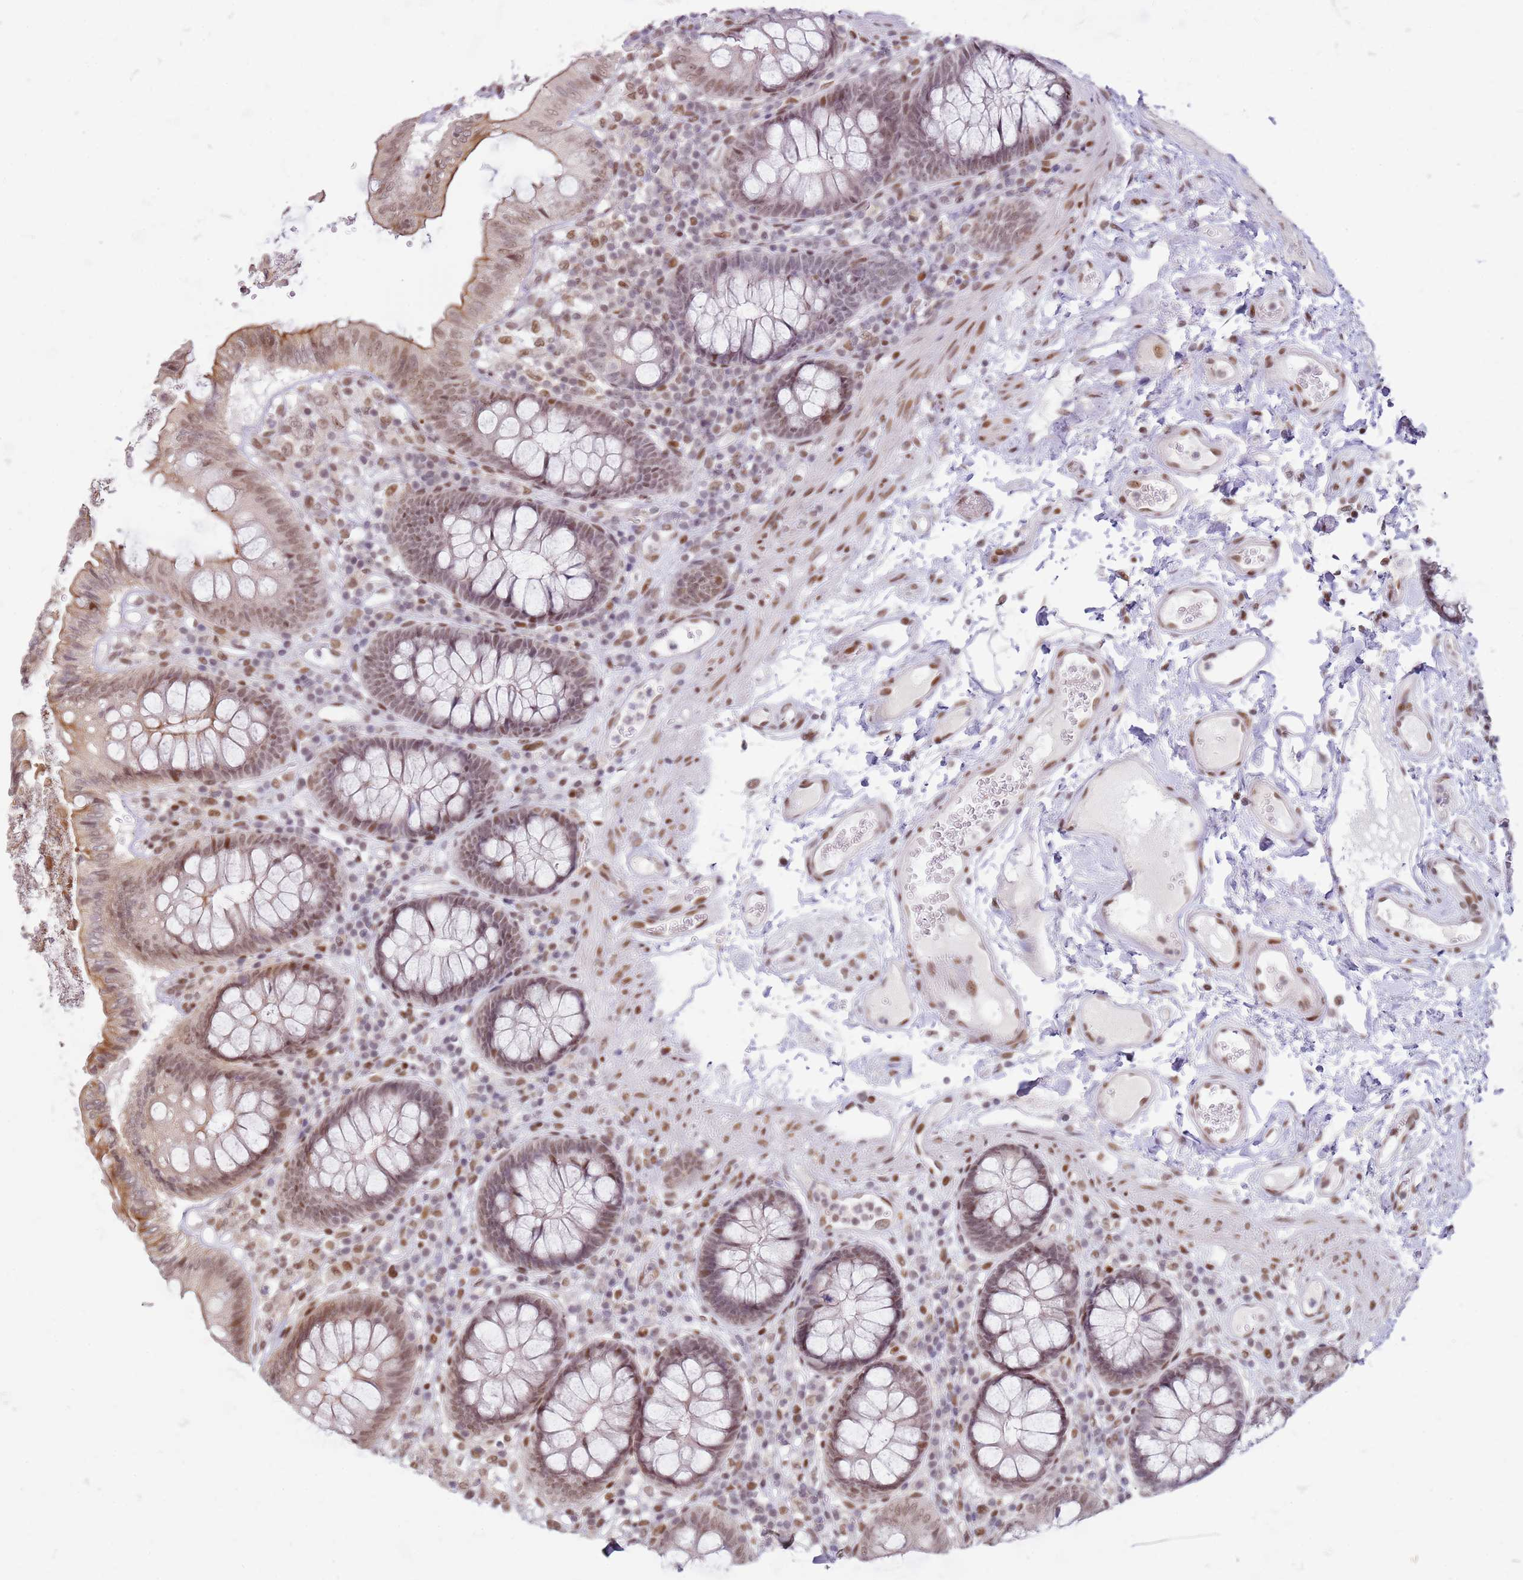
{"staining": {"intensity": "moderate", "quantity": ">75%", "location": "nuclear"}, "tissue": "colon", "cell_type": "Endothelial cells", "image_type": "normal", "snomed": [{"axis": "morphology", "description": "Normal tissue, NOS"}, {"axis": "topography", "description": "Colon"}], "caption": "Colon stained with IHC shows moderate nuclear positivity in about >75% of endothelial cells. The protein of interest is shown in brown color, while the nuclei are stained blue.", "gene": "PHC2", "patient": {"sex": "male", "age": 84}}